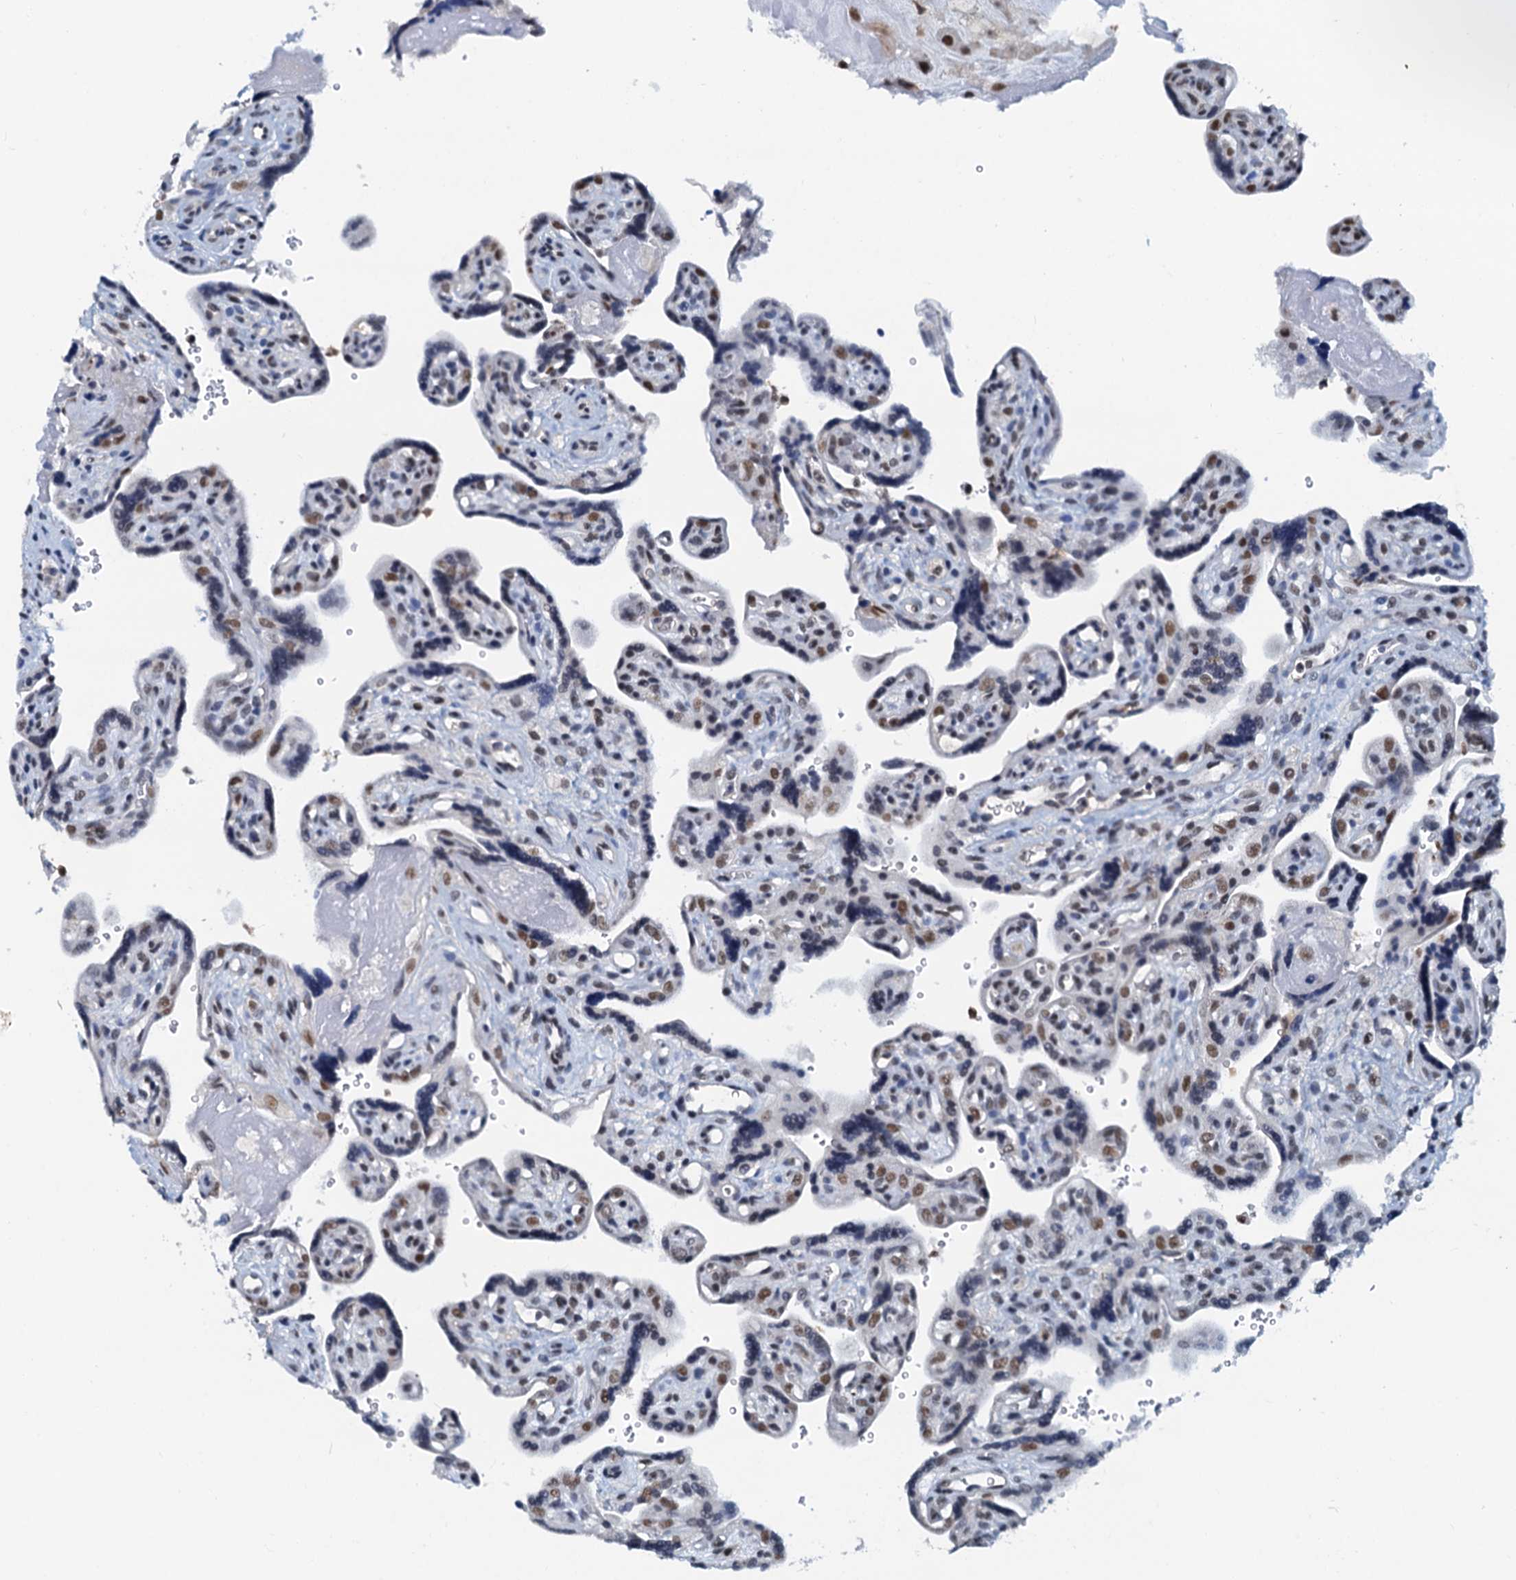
{"staining": {"intensity": "moderate", "quantity": ">75%", "location": "nuclear"}, "tissue": "placenta", "cell_type": "Trophoblastic cells", "image_type": "normal", "snomed": [{"axis": "morphology", "description": "Normal tissue, NOS"}, {"axis": "topography", "description": "Placenta"}], "caption": "A high-resolution photomicrograph shows immunohistochemistry staining of unremarkable placenta, which exhibits moderate nuclear positivity in about >75% of trophoblastic cells.", "gene": "SNRPD1", "patient": {"sex": "female", "age": 39}}